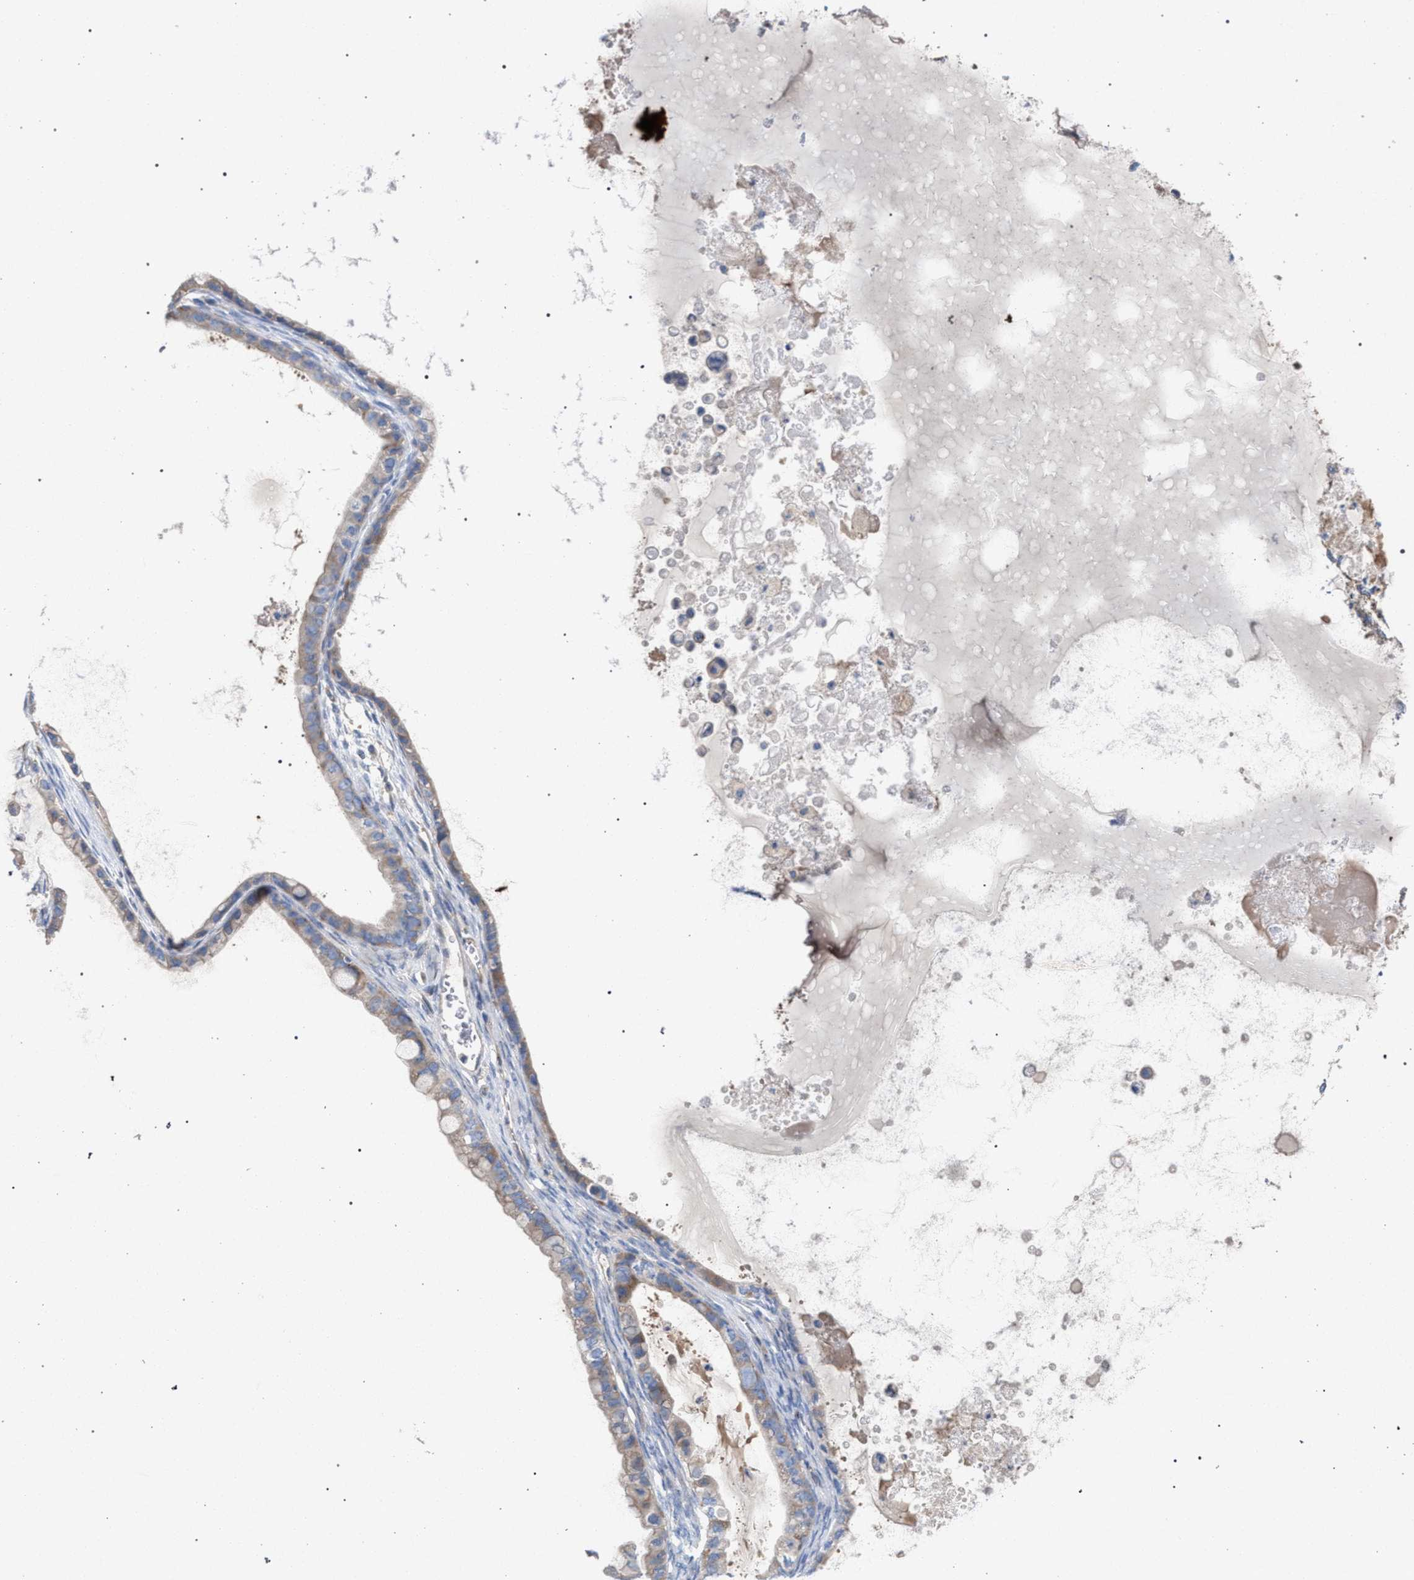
{"staining": {"intensity": "weak", "quantity": ">75%", "location": "cytoplasmic/membranous"}, "tissue": "ovarian cancer", "cell_type": "Tumor cells", "image_type": "cancer", "snomed": [{"axis": "morphology", "description": "Cystadenocarcinoma, mucinous, NOS"}, {"axis": "topography", "description": "Ovary"}], "caption": "A photomicrograph of human ovarian cancer (mucinous cystadenocarcinoma) stained for a protein reveals weak cytoplasmic/membranous brown staining in tumor cells.", "gene": "VPS13A", "patient": {"sex": "female", "age": 80}}